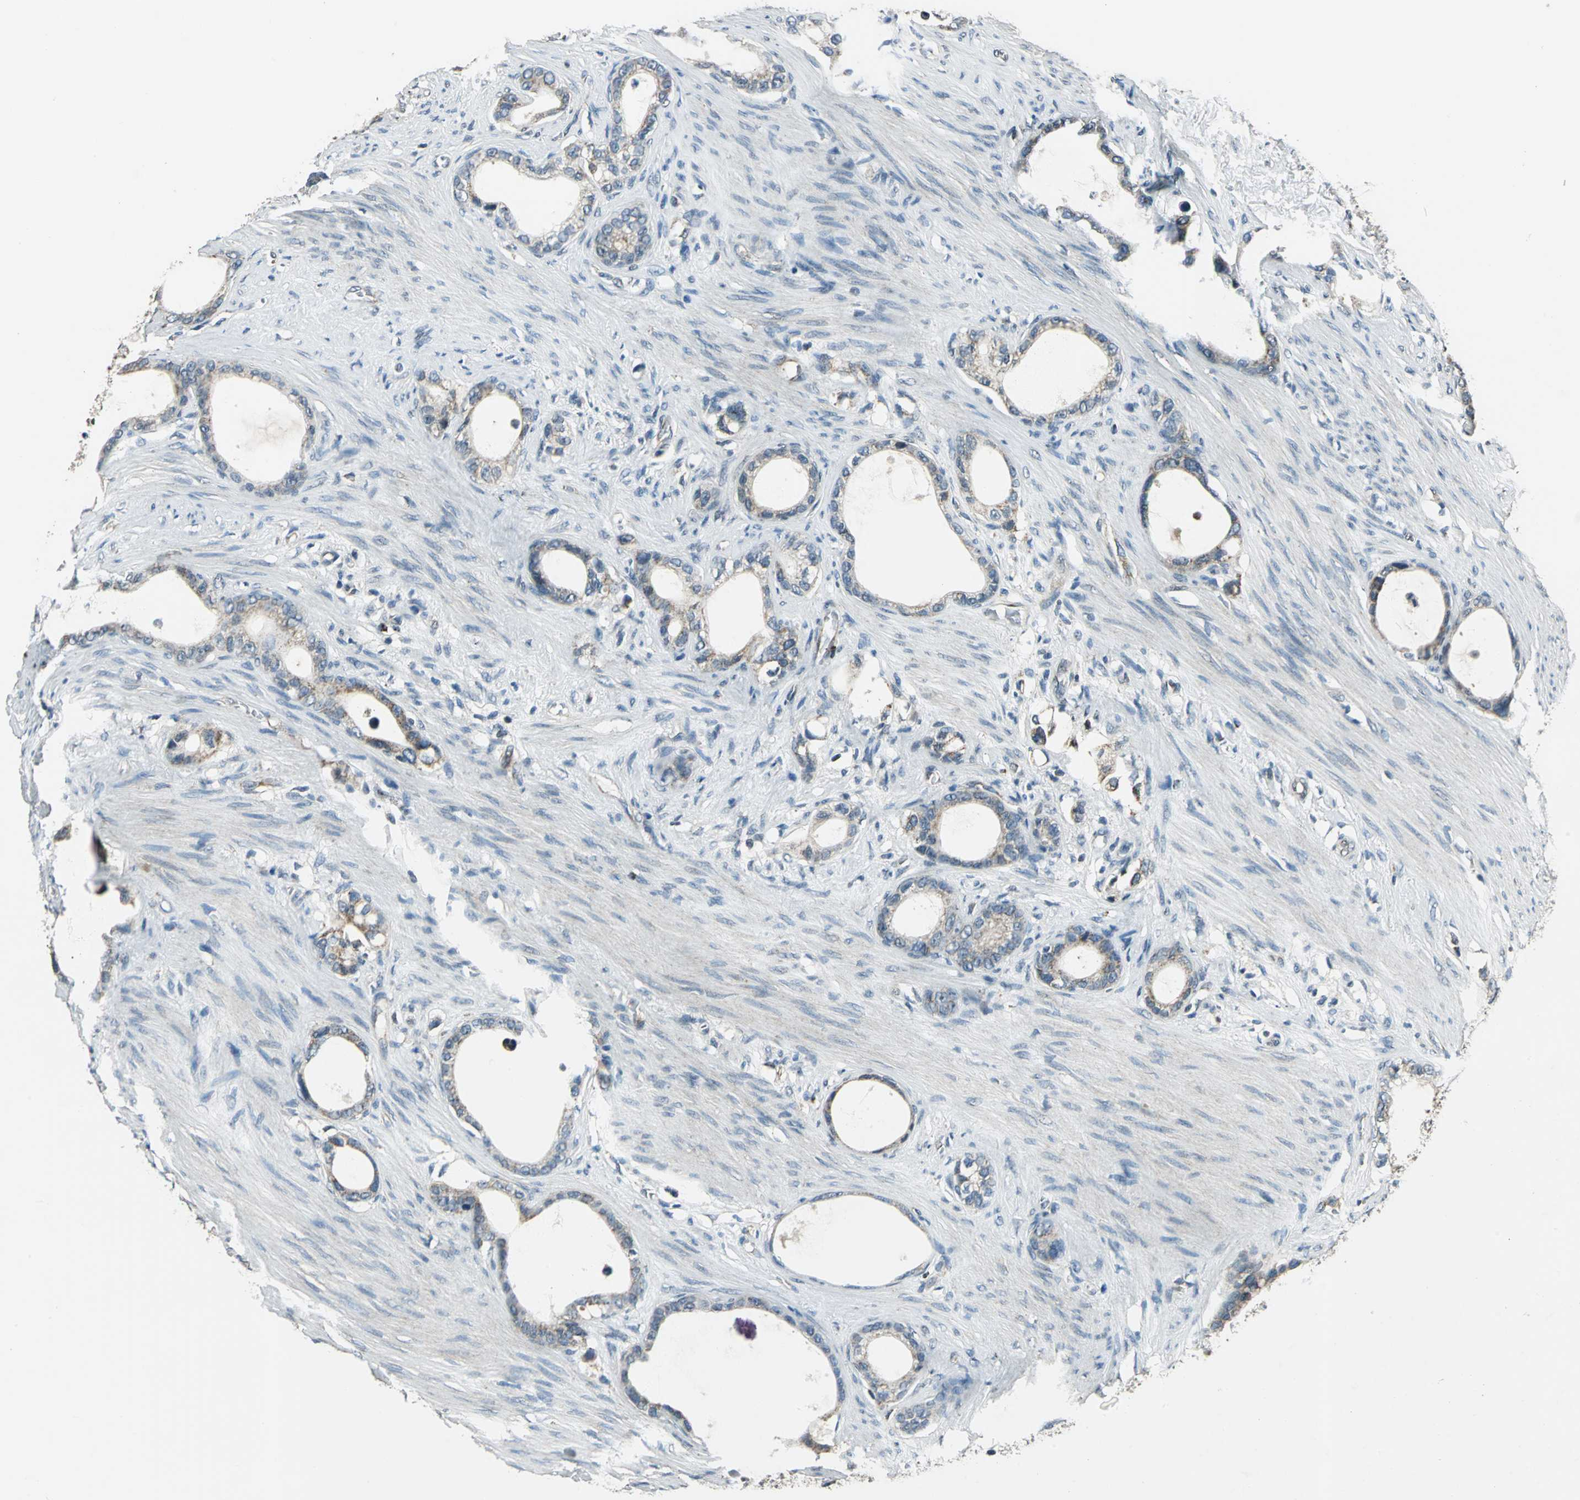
{"staining": {"intensity": "weak", "quantity": ">75%", "location": "cytoplasmic/membranous"}, "tissue": "stomach cancer", "cell_type": "Tumor cells", "image_type": "cancer", "snomed": [{"axis": "morphology", "description": "Adenocarcinoma, NOS"}, {"axis": "topography", "description": "Stomach"}], "caption": "The image demonstrates a brown stain indicating the presence of a protein in the cytoplasmic/membranous of tumor cells in stomach cancer (adenocarcinoma). (IHC, brightfield microscopy, high magnification).", "gene": "NUDT2", "patient": {"sex": "female", "age": 75}}